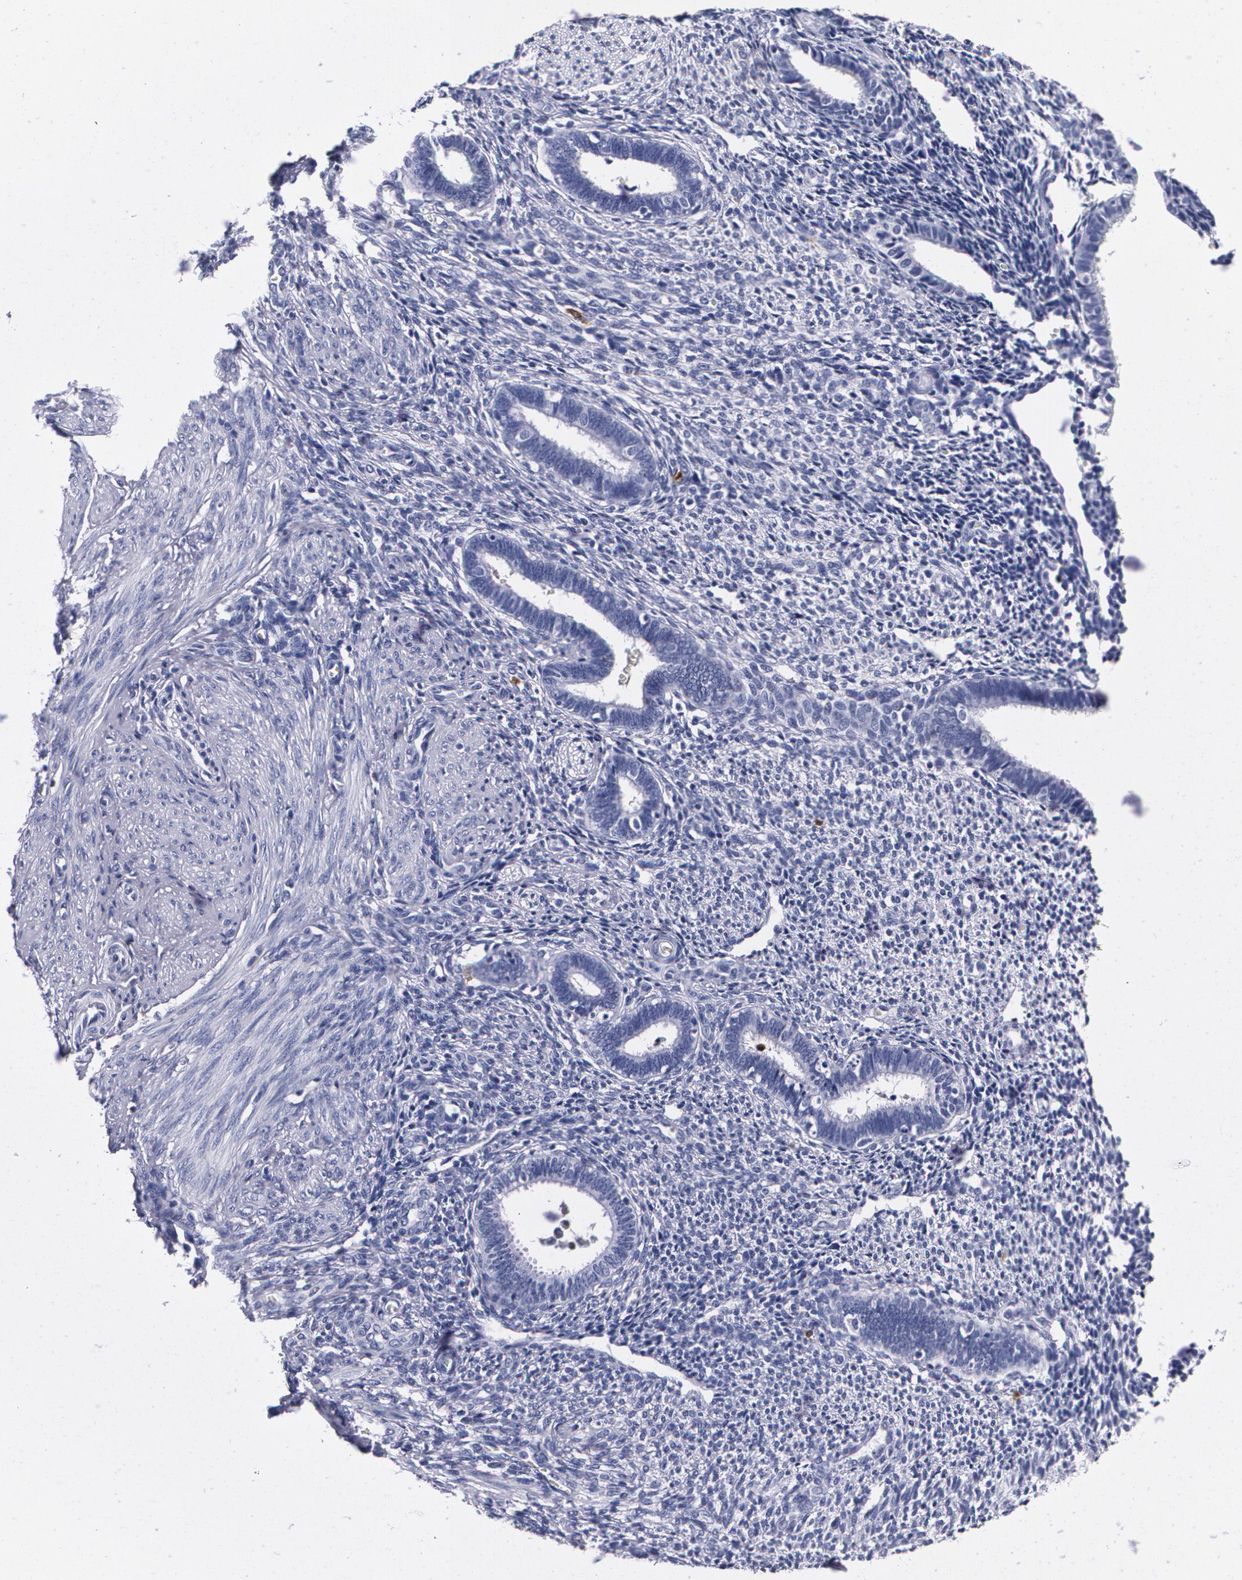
{"staining": {"intensity": "negative", "quantity": "none", "location": "none"}, "tissue": "endometrium", "cell_type": "Cells in endometrial stroma", "image_type": "normal", "snomed": [{"axis": "morphology", "description": "Normal tissue, NOS"}, {"axis": "topography", "description": "Endometrium"}], "caption": "This is a micrograph of immunohistochemistry (IHC) staining of normal endometrium, which shows no positivity in cells in endometrial stroma. Brightfield microscopy of IHC stained with DAB (3,3'-diaminobenzidine) (brown) and hematoxylin (blue), captured at high magnification.", "gene": "S100A8", "patient": {"sex": "female", "age": 27}}